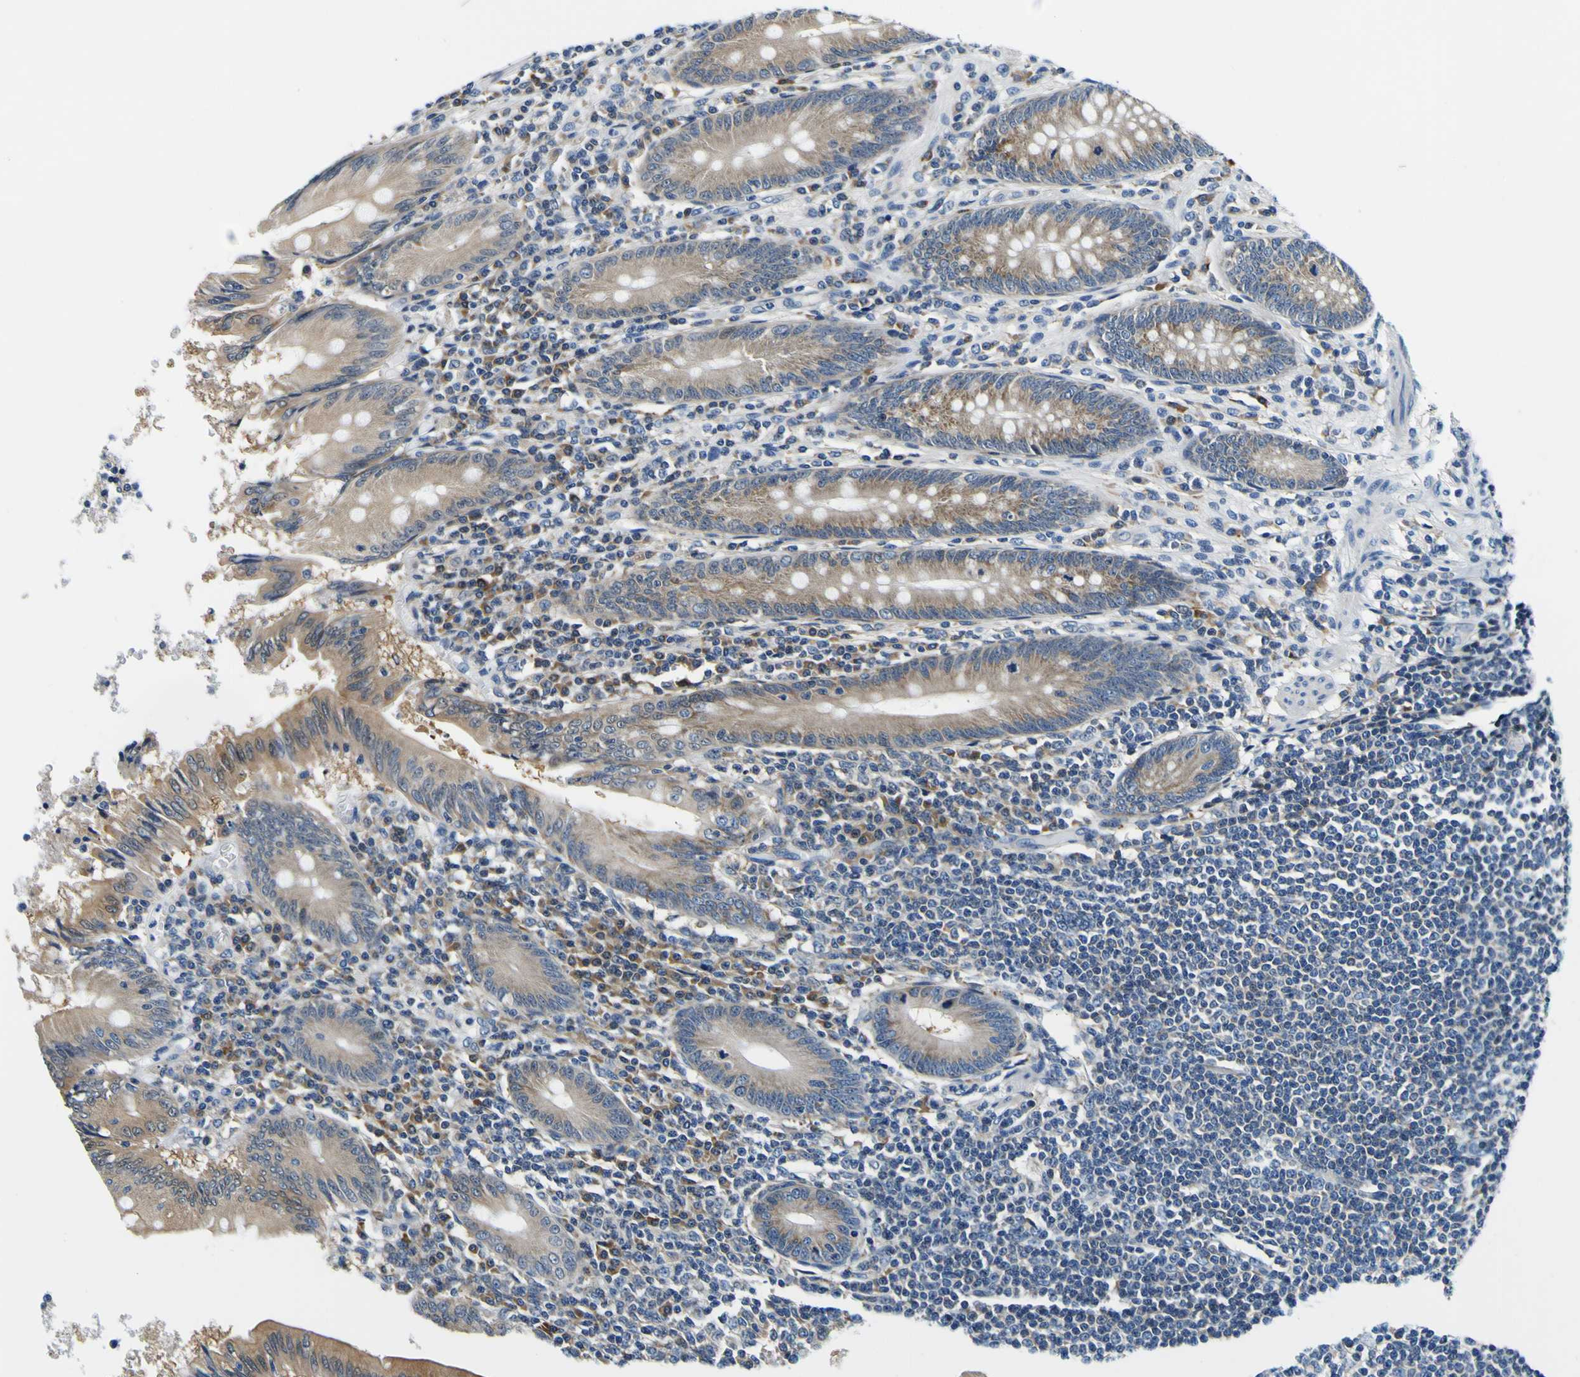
{"staining": {"intensity": "moderate", "quantity": ">75%", "location": "cytoplasmic/membranous"}, "tissue": "appendix", "cell_type": "Glandular cells", "image_type": "normal", "snomed": [{"axis": "morphology", "description": "Normal tissue, NOS"}, {"axis": "morphology", "description": "Inflammation, NOS"}, {"axis": "topography", "description": "Appendix"}], "caption": "Brown immunohistochemical staining in benign human appendix shows moderate cytoplasmic/membranous expression in about >75% of glandular cells. The staining was performed using DAB (3,3'-diaminobenzidine) to visualize the protein expression in brown, while the nuclei were stained in blue with hematoxylin (Magnification: 20x).", "gene": "NLRP3", "patient": {"sex": "male", "age": 46}}